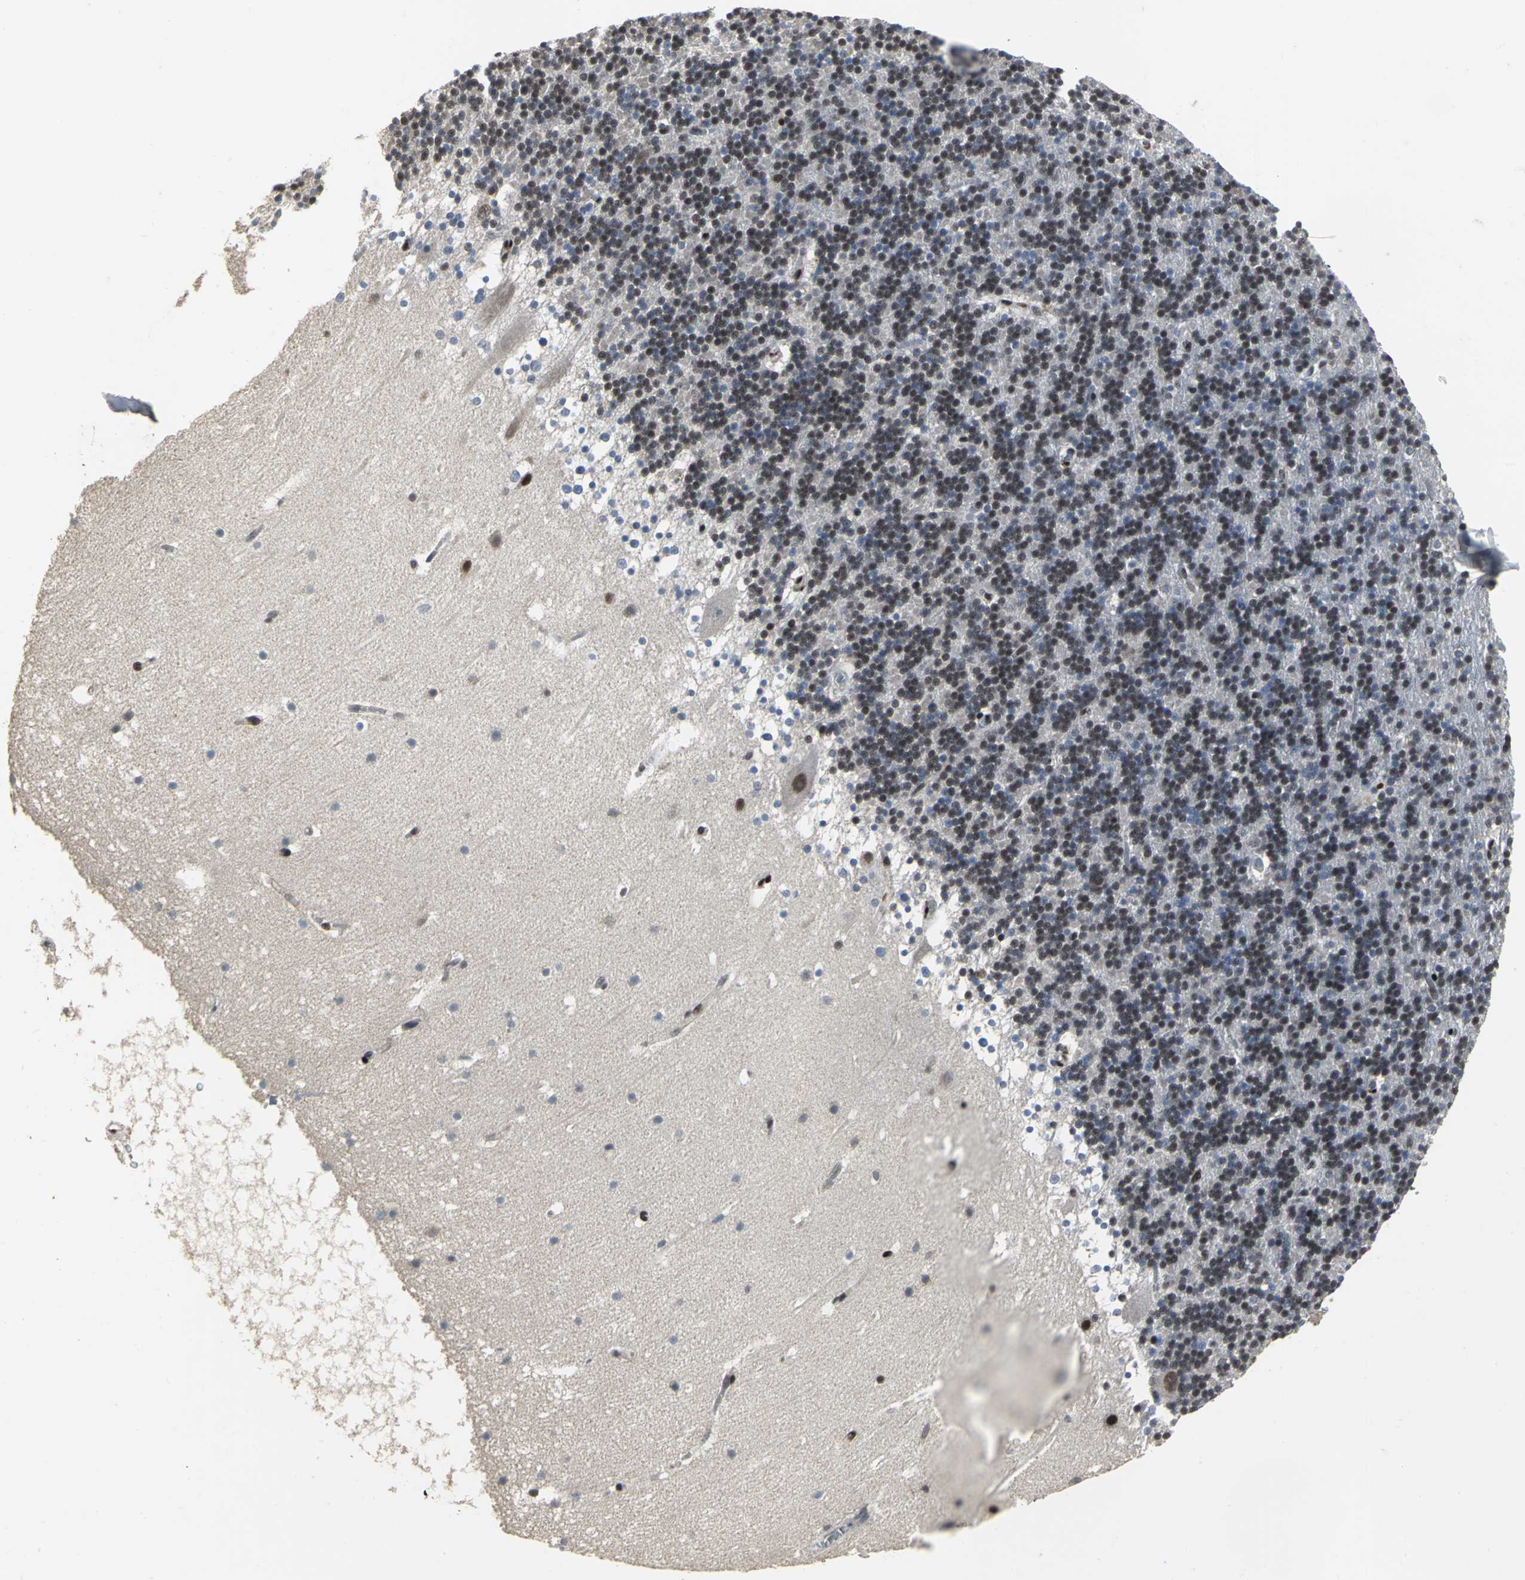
{"staining": {"intensity": "moderate", "quantity": "25%-75%", "location": "nuclear"}, "tissue": "cerebellum", "cell_type": "Cells in granular layer", "image_type": "normal", "snomed": [{"axis": "morphology", "description": "Normal tissue, NOS"}, {"axis": "topography", "description": "Cerebellum"}], "caption": "Brown immunohistochemical staining in benign cerebellum demonstrates moderate nuclear positivity in approximately 25%-75% of cells in granular layer. Using DAB (brown) and hematoxylin (blue) stains, captured at high magnification using brightfield microscopy.", "gene": "SRF", "patient": {"sex": "male", "age": 45}}